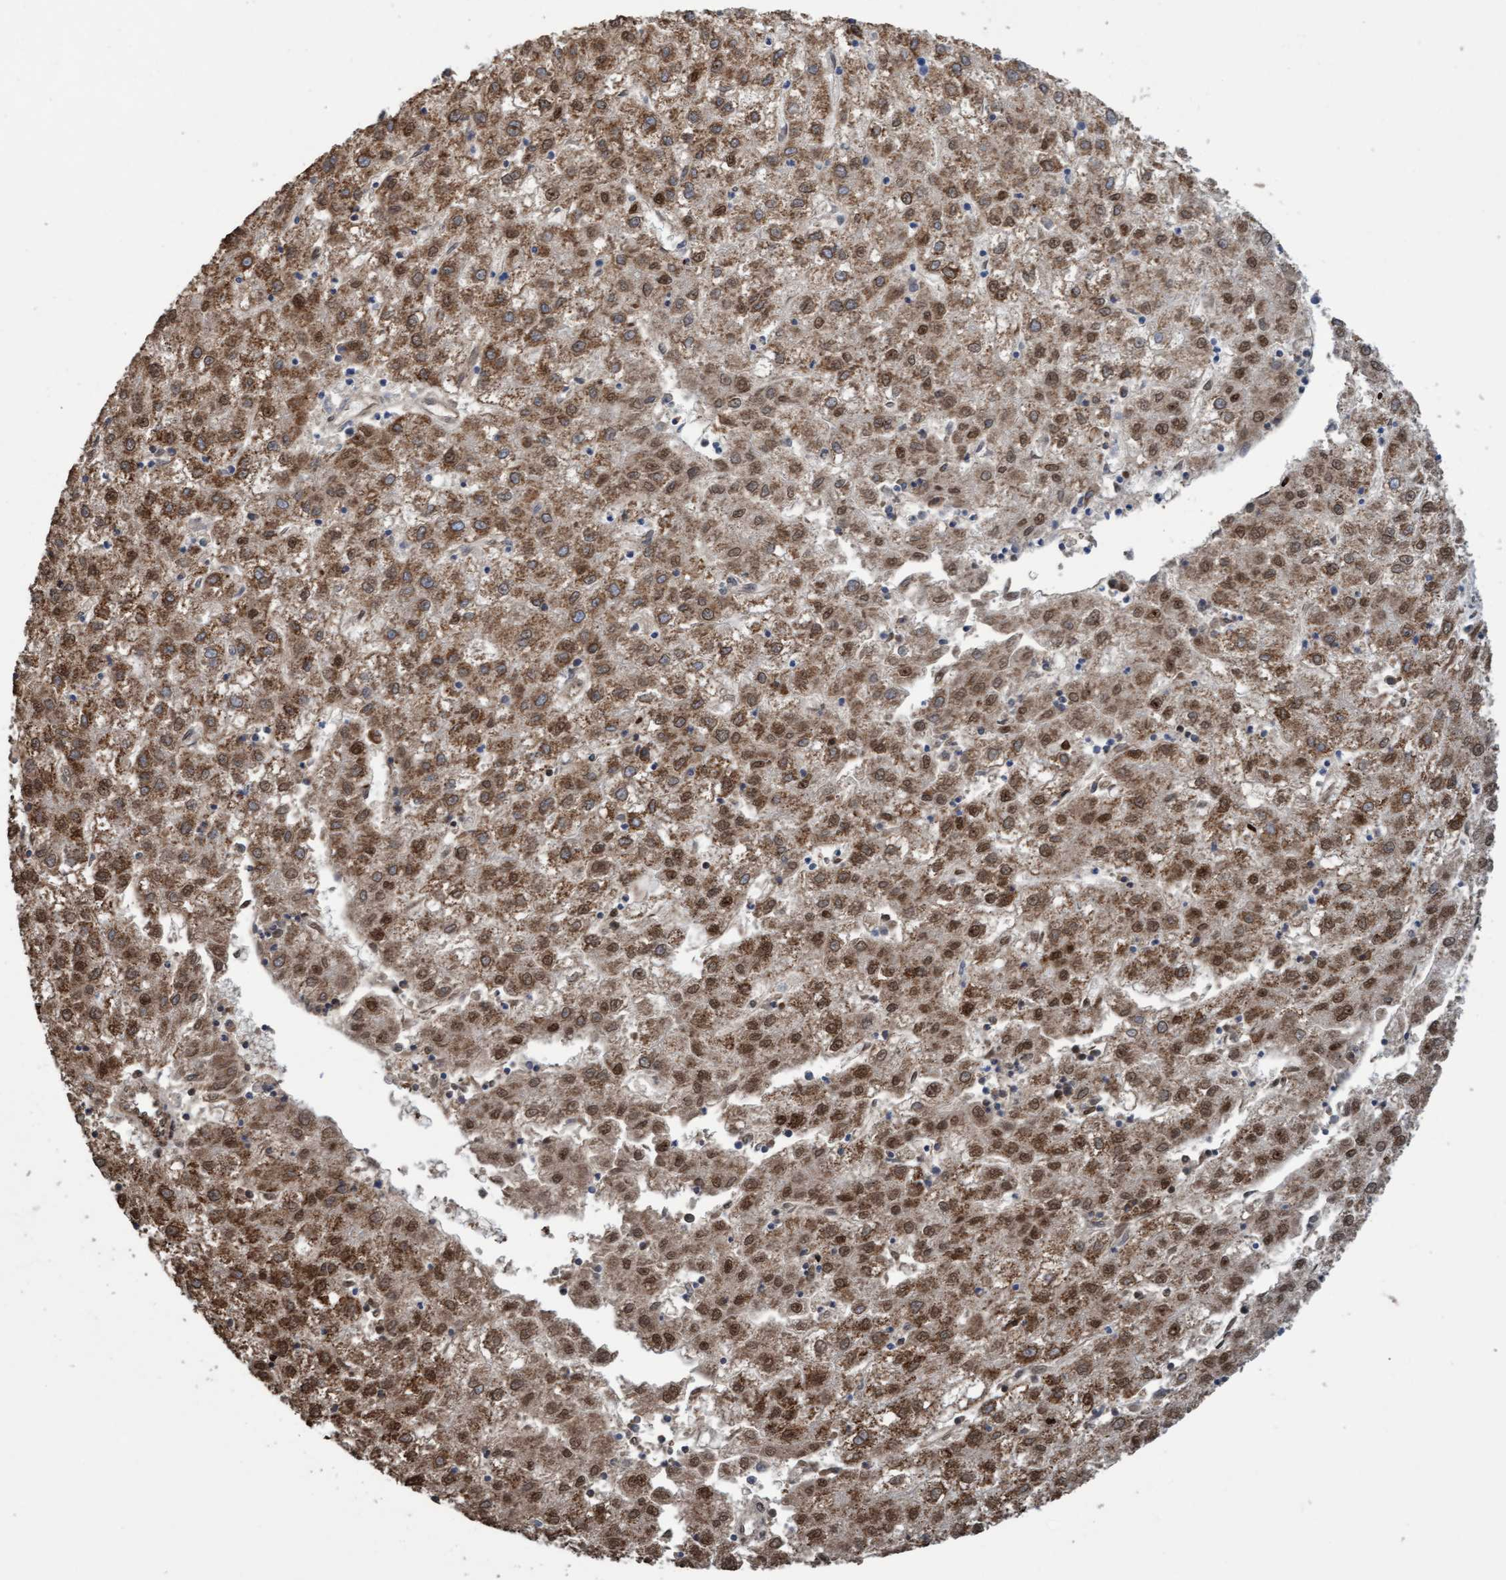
{"staining": {"intensity": "moderate", "quantity": ">75%", "location": "cytoplasmic/membranous"}, "tissue": "liver cancer", "cell_type": "Tumor cells", "image_type": "cancer", "snomed": [{"axis": "morphology", "description": "Carcinoma, Hepatocellular, NOS"}, {"axis": "topography", "description": "Liver"}], "caption": "Tumor cells demonstrate moderate cytoplasmic/membranous expression in about >75% of cells in liver hepatocellular carcinoma.", "gene": "MGLL", "patient": {"sex": "male", "age": 72}}